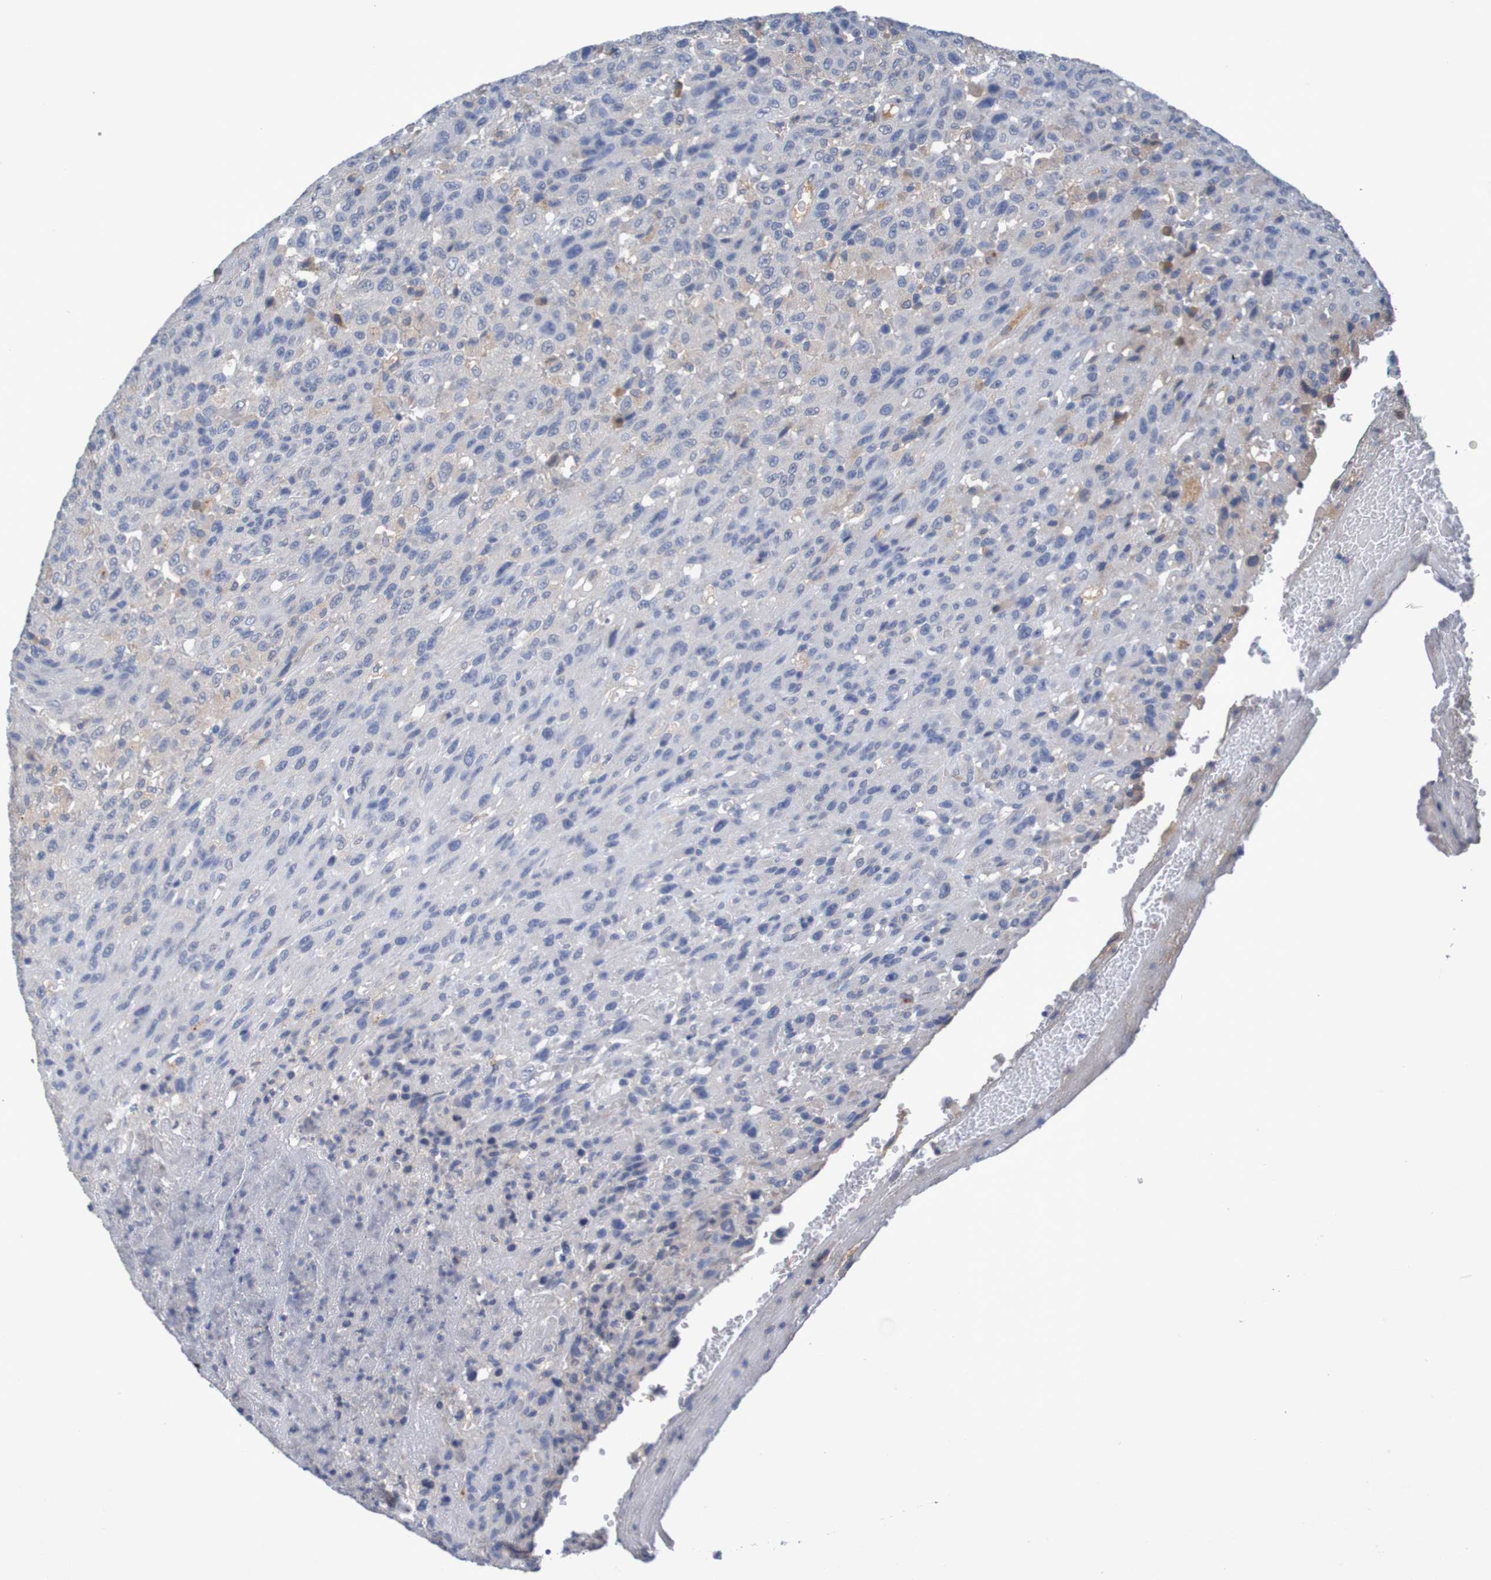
{"staining": {"intensity": "weak", "quantity": "<25%", "location": "cytoplasmic/membranous"}, "tissue": "urothelial cancer", "cell_type": "Tumor cells", "image_type": "cancer", "snomed": [{"axis": "morphology", "description": "Urothelial carcinoma, High grade"}, {"axis": "topography", "description": "Urinary bladder"}], "caption": "Photomicrograph shows no protein positivity in tumor cells of high-grade urothelial carcinoma tissue.", "gene": "LTA", "patient": {"sex": "male", "age": 66}}